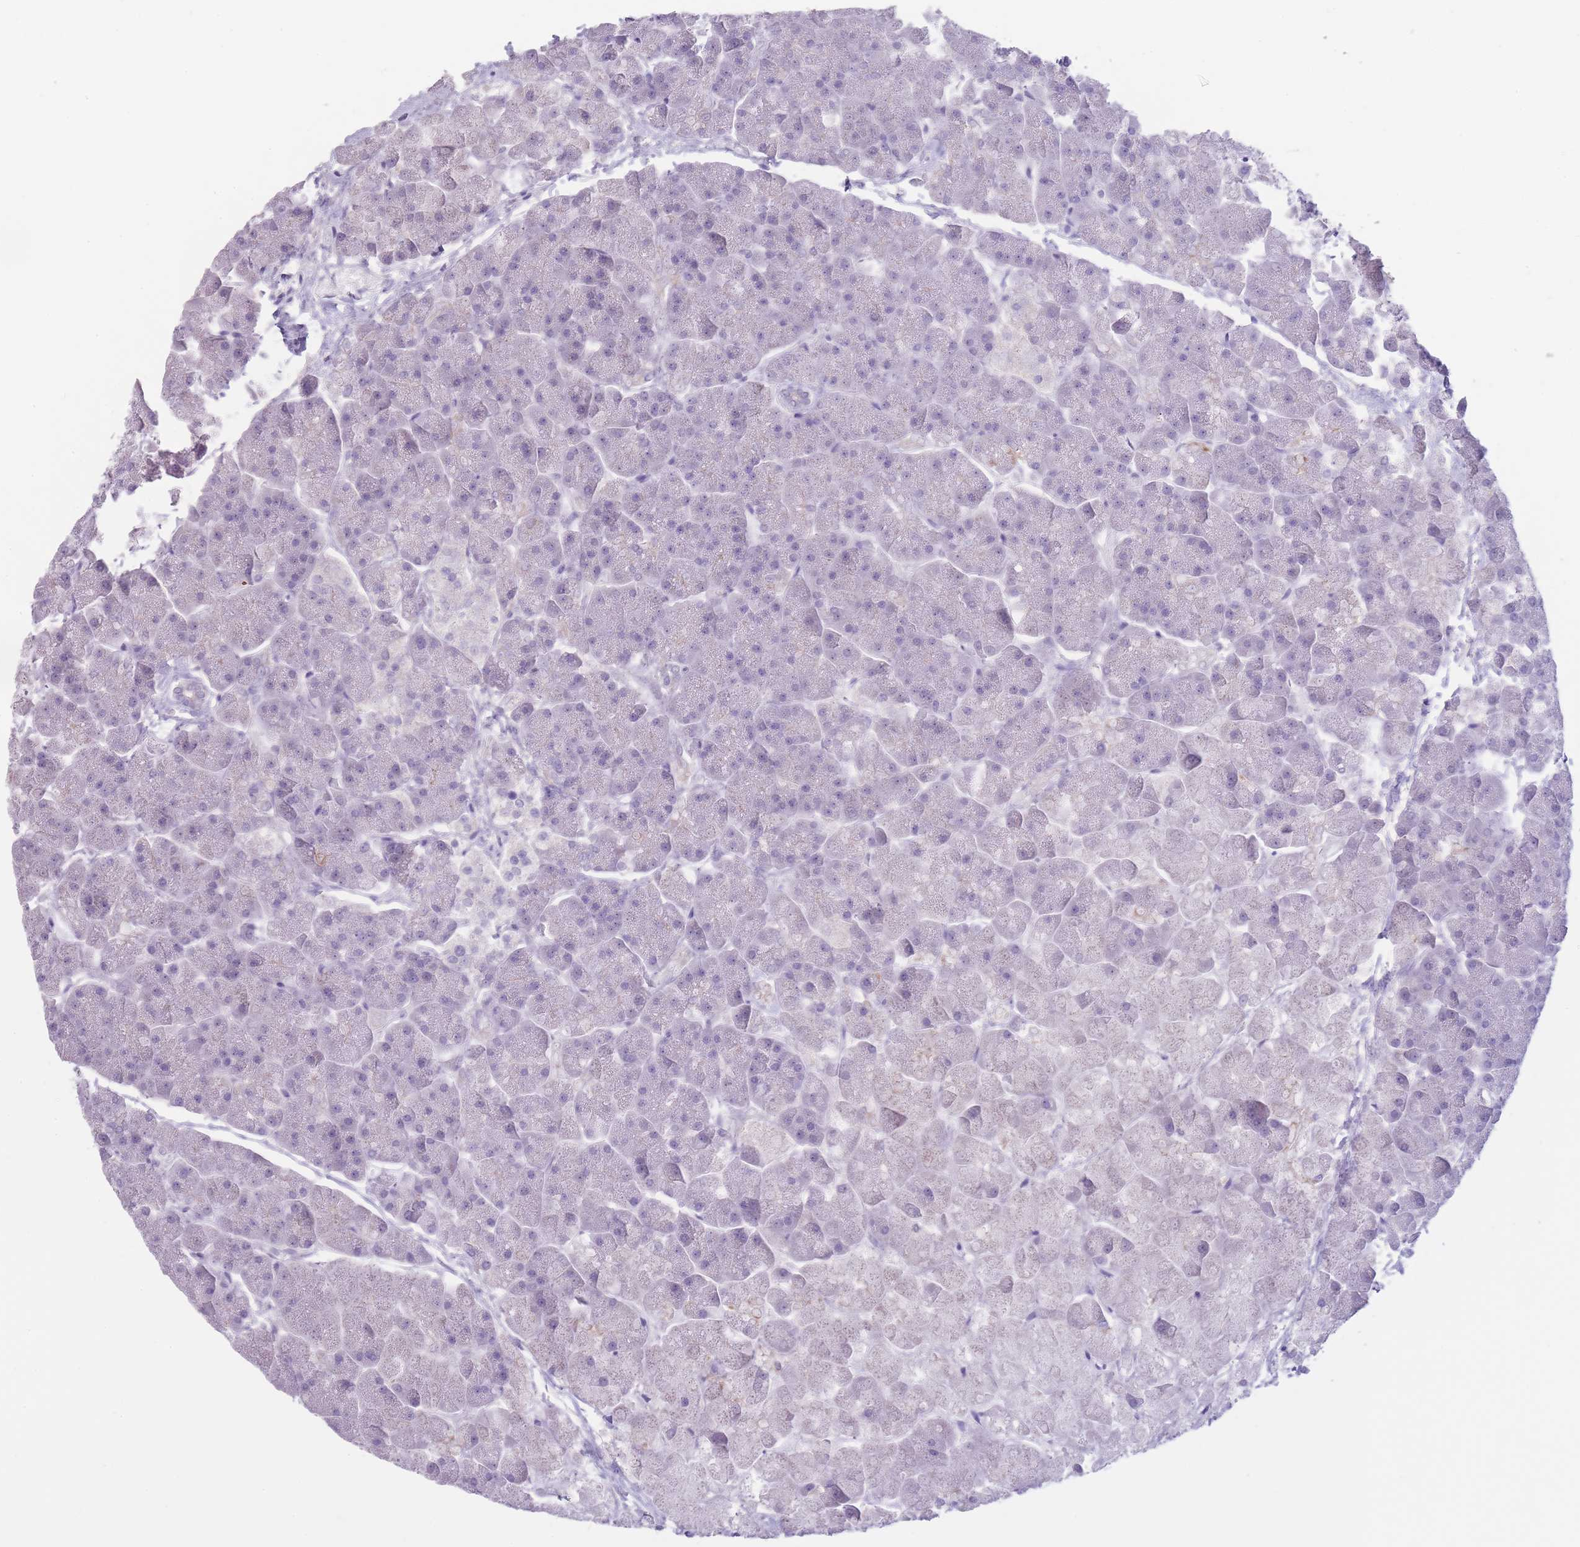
{"staining": {"intensity": "moderate", "quantity": "<25%", "location": "cytoplasmic/membranous"}, "tissue": "pancreas", "cell_type": "Exocrine glandular cells", "image_type": "normal", "snomed": [{"axis": "morphology", "description": "Normal tissue, NOS"}, {"axis": "topography", "description": "Pancreas"}, {"axis": "topography", "description": "Peripheral nerve tissue"}], "caption": "Immunohistochemical staining of benign human pancreas exhibits moderate cytoplasmic/membranous protein staining in about <25% of exocrine glandular cells.", "gene": "DCANP1", "patient": {"sex": "male", "age": 54}}